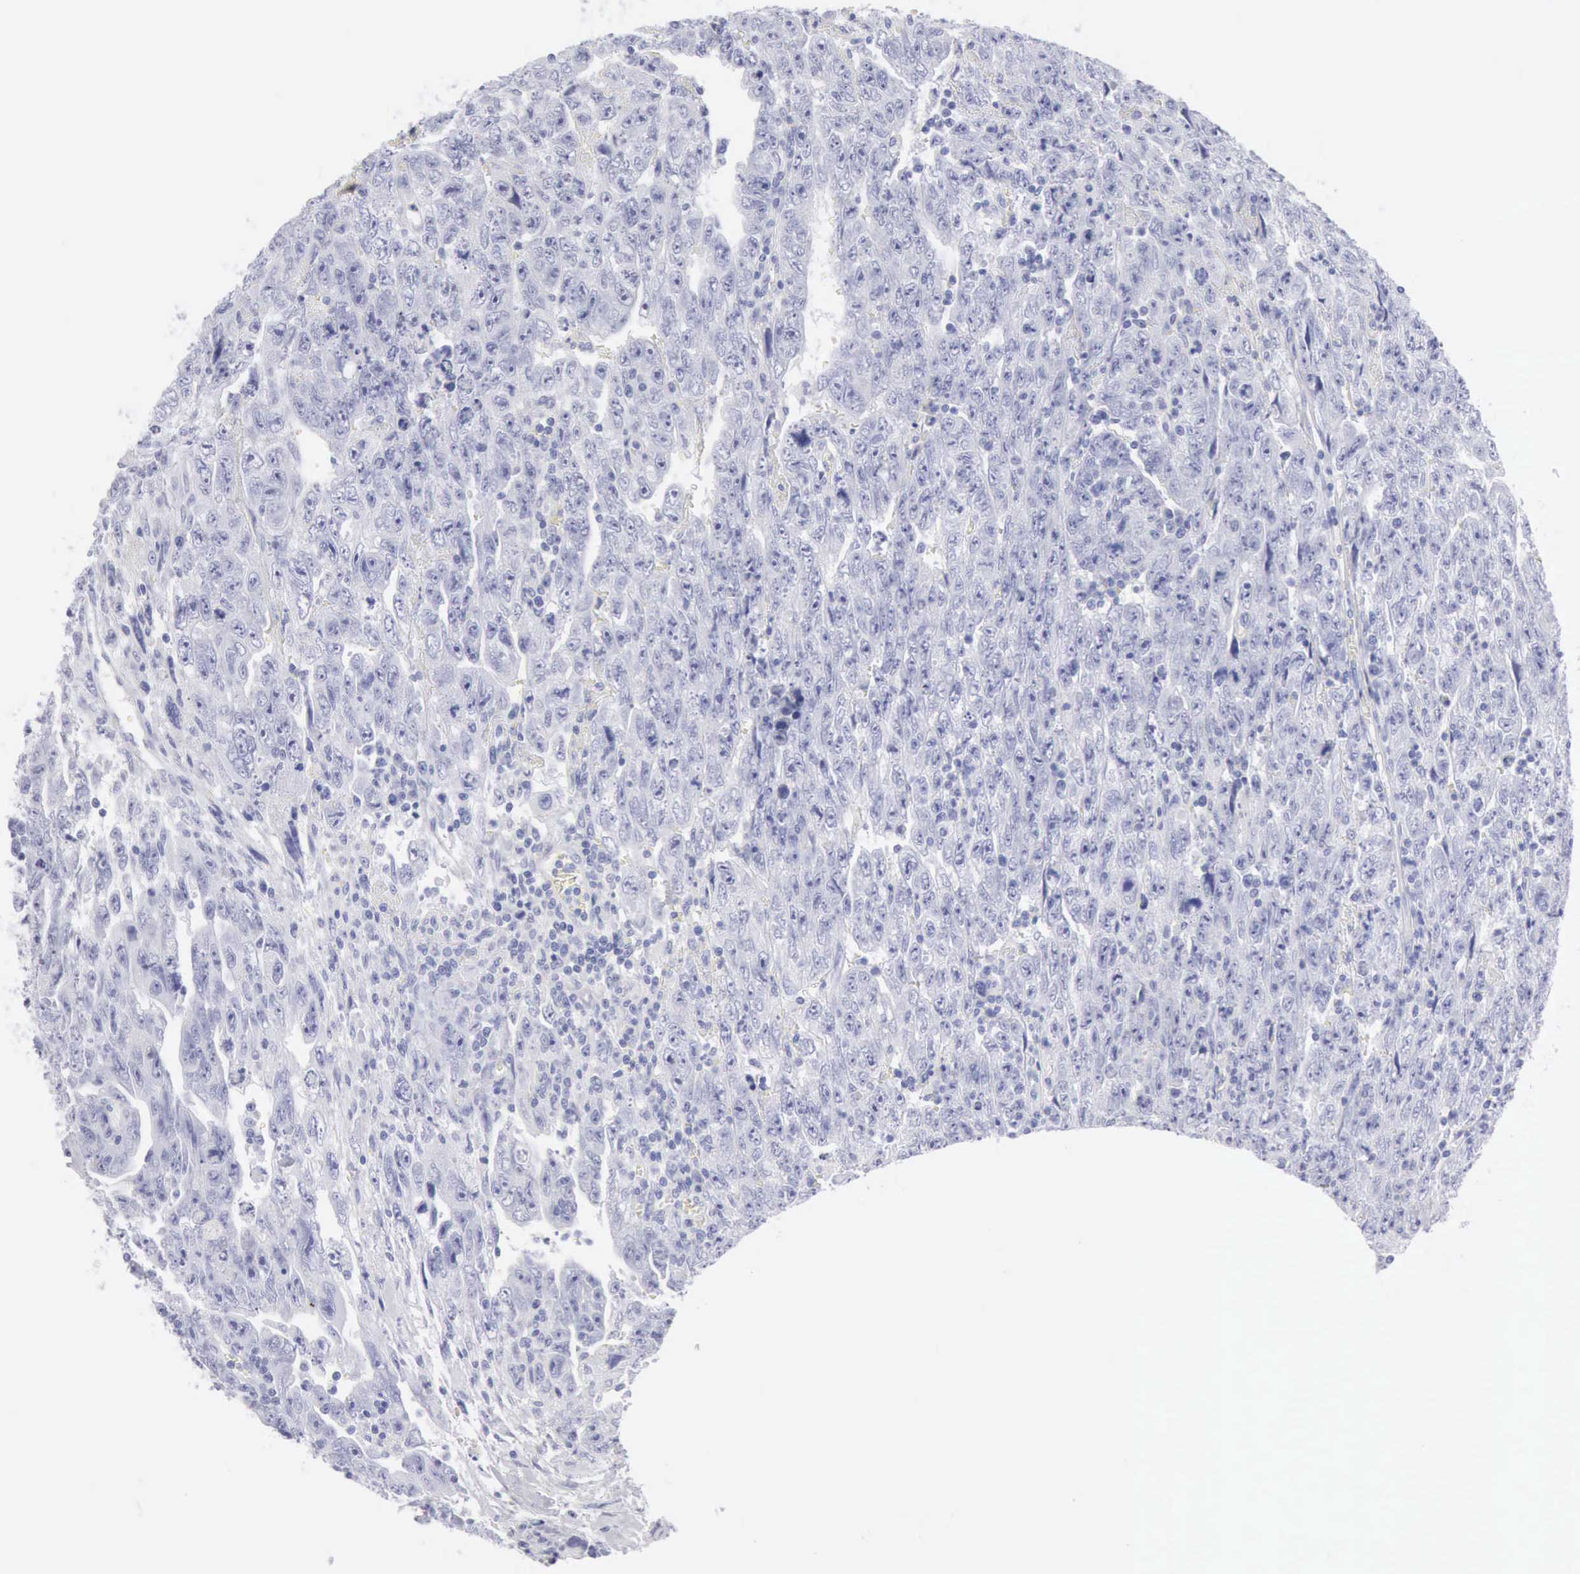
{"staining": {"intensity": "negative", "quantity": "none", "location": "none"}, "tissue": "testis cancer", "cell_type": "Tumor cells", "image_type": "cancer", "snomed": [{"axis": "morphology", "description": "Carcinoma, Embryonal, NOS"}, {"axis": "topography", "description": "Testis"}], "caption": "Testis embryonal carcinoma was stained to show a protein in brown. There is no significant staining in tumor cells. Brightfield microscopy of IHC stained with DAB (3,3'-diaminobenzidine) (brown) and hematoxylin (blue), captured at high magnification.", "gene": "KRT5", "patient": {"sex": "male", "age": 28}}